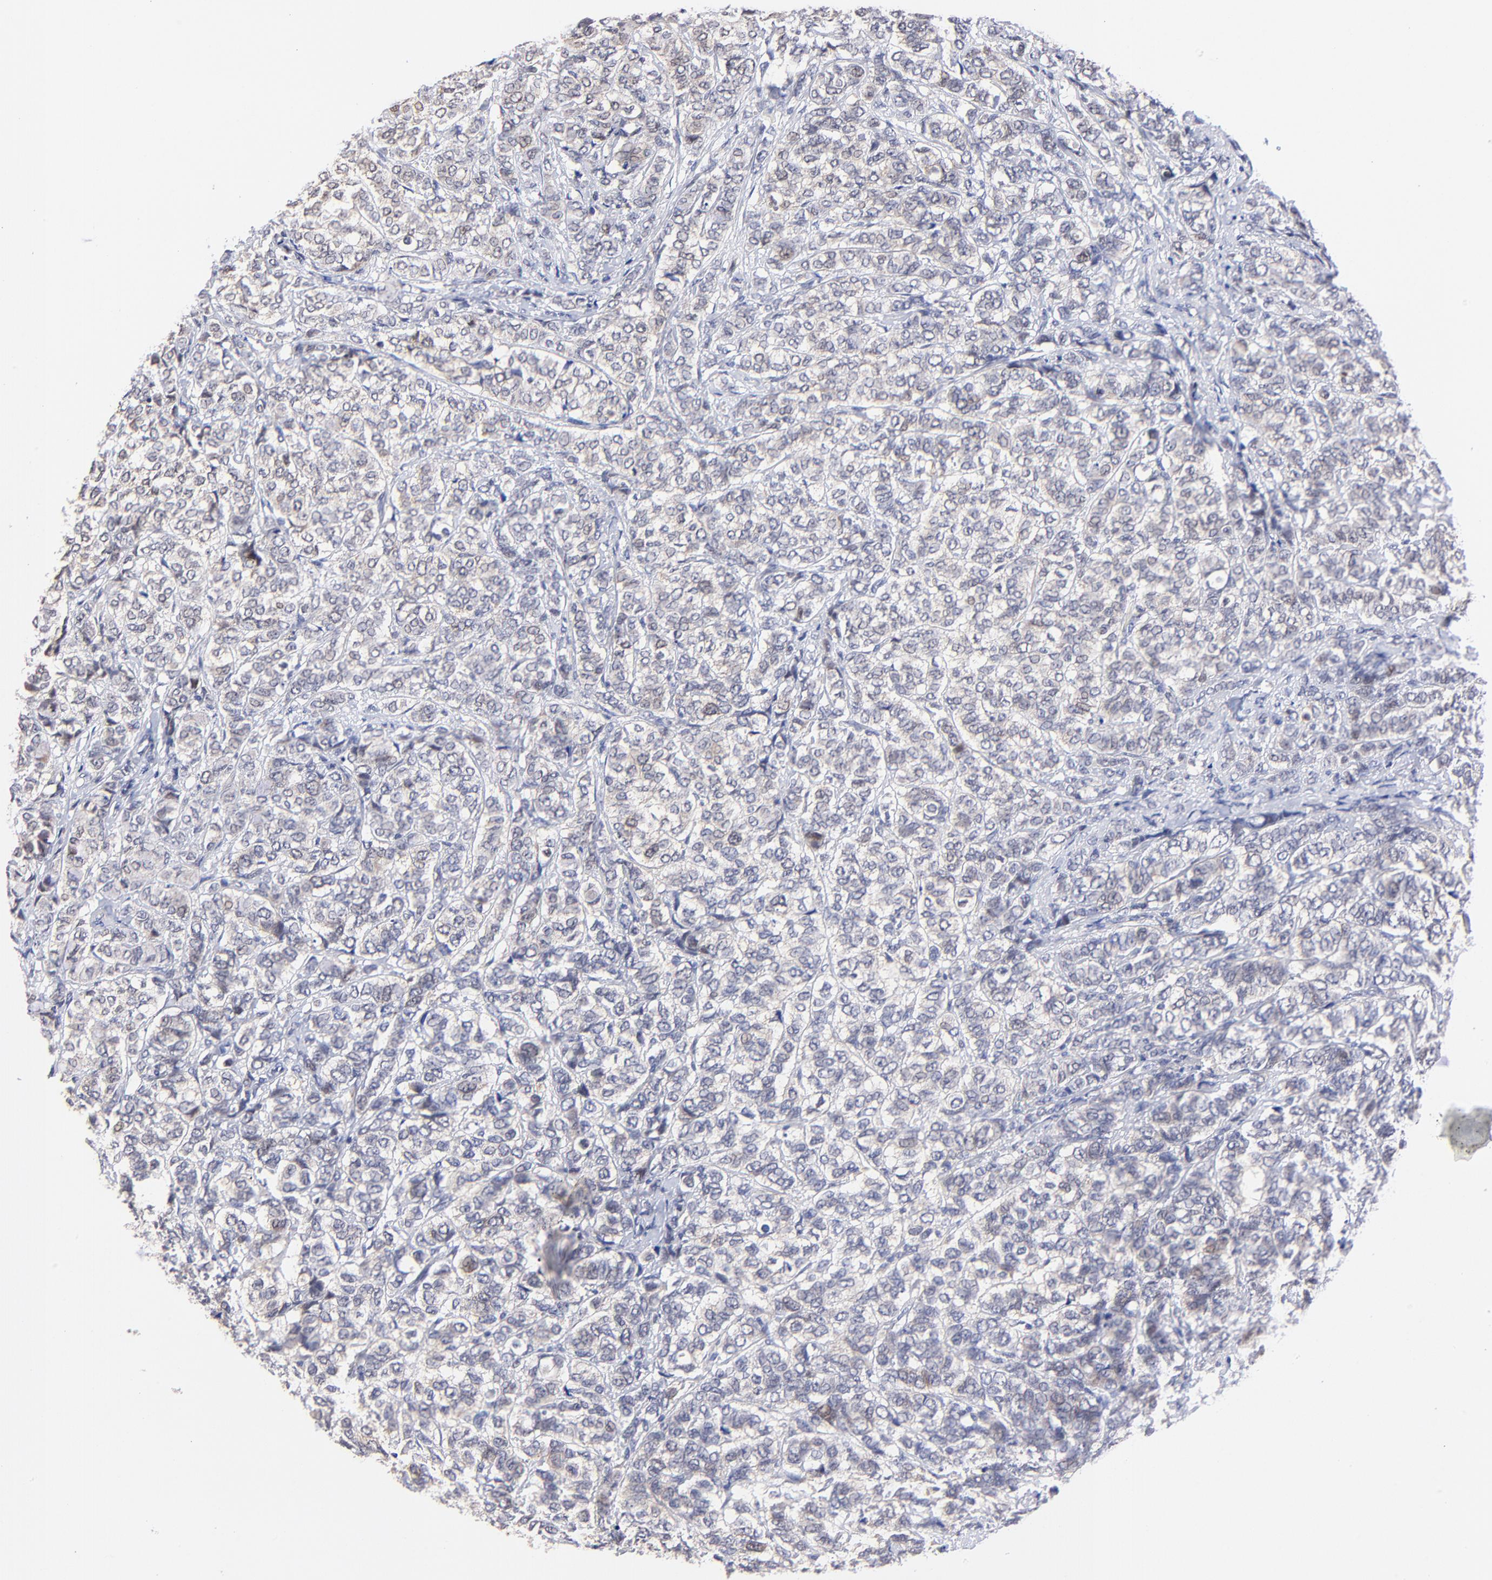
{"staining": {"intensity": "negative", "quantity": "none", "location": "none"}, "tissue": "breast cancer", "cell_type": "Tumor cells", "image_type": "cancer", "snomed": [{"axis": "morphology", "description": "Lobular carcinoma"}, {"axis": "topography", "description": "Breast"}], "caption": "A high-resolution micrograph shows IHC staining of lobular carcinoma (breast), which exhibits no significant expression in tumor cells.", "gene": "ZNF155", "patient": {"sex": "female", "age": 60}}